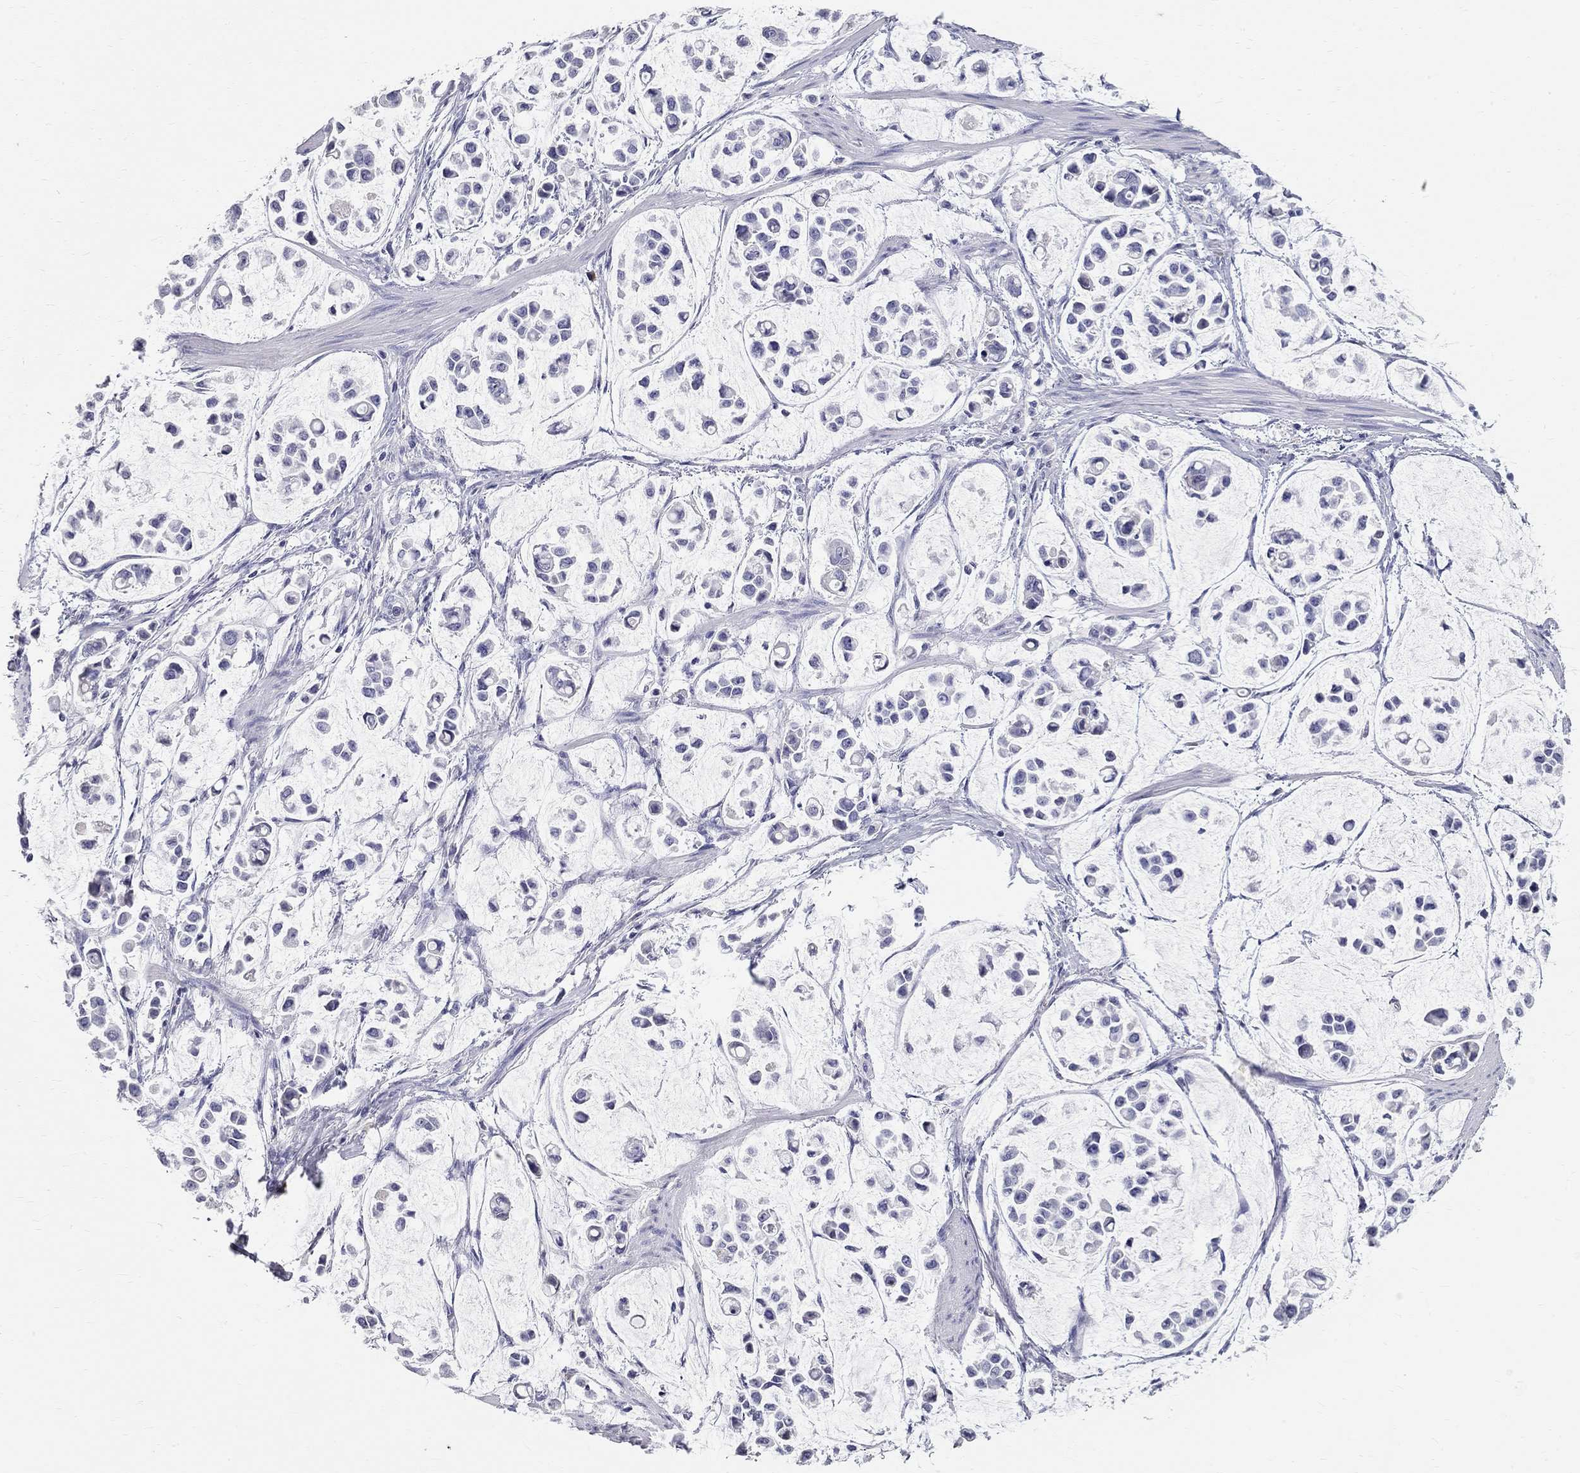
{"staining": {"intensity": "negative", "quantity": "none", "location": "none"}, "tissue": "stomach cancer", "cell_type": "Tumor cells", "image_type": "cancer", "snomed": [{"axis": "morphology", "description": "Adenocarcinoma, NOS"}, {"axis": "topography", "description": "Stomach"}], "caption": "The micrograph exhibits no significant staining in tumor cells of stomach cancer. (DAB (3,3'-diaminobenzidine) immunohistochemistry visualized using brightfield microscopy, high magnification).", "gene": "PHOX2B", "patient": {"sex": "male", "age": 82}}